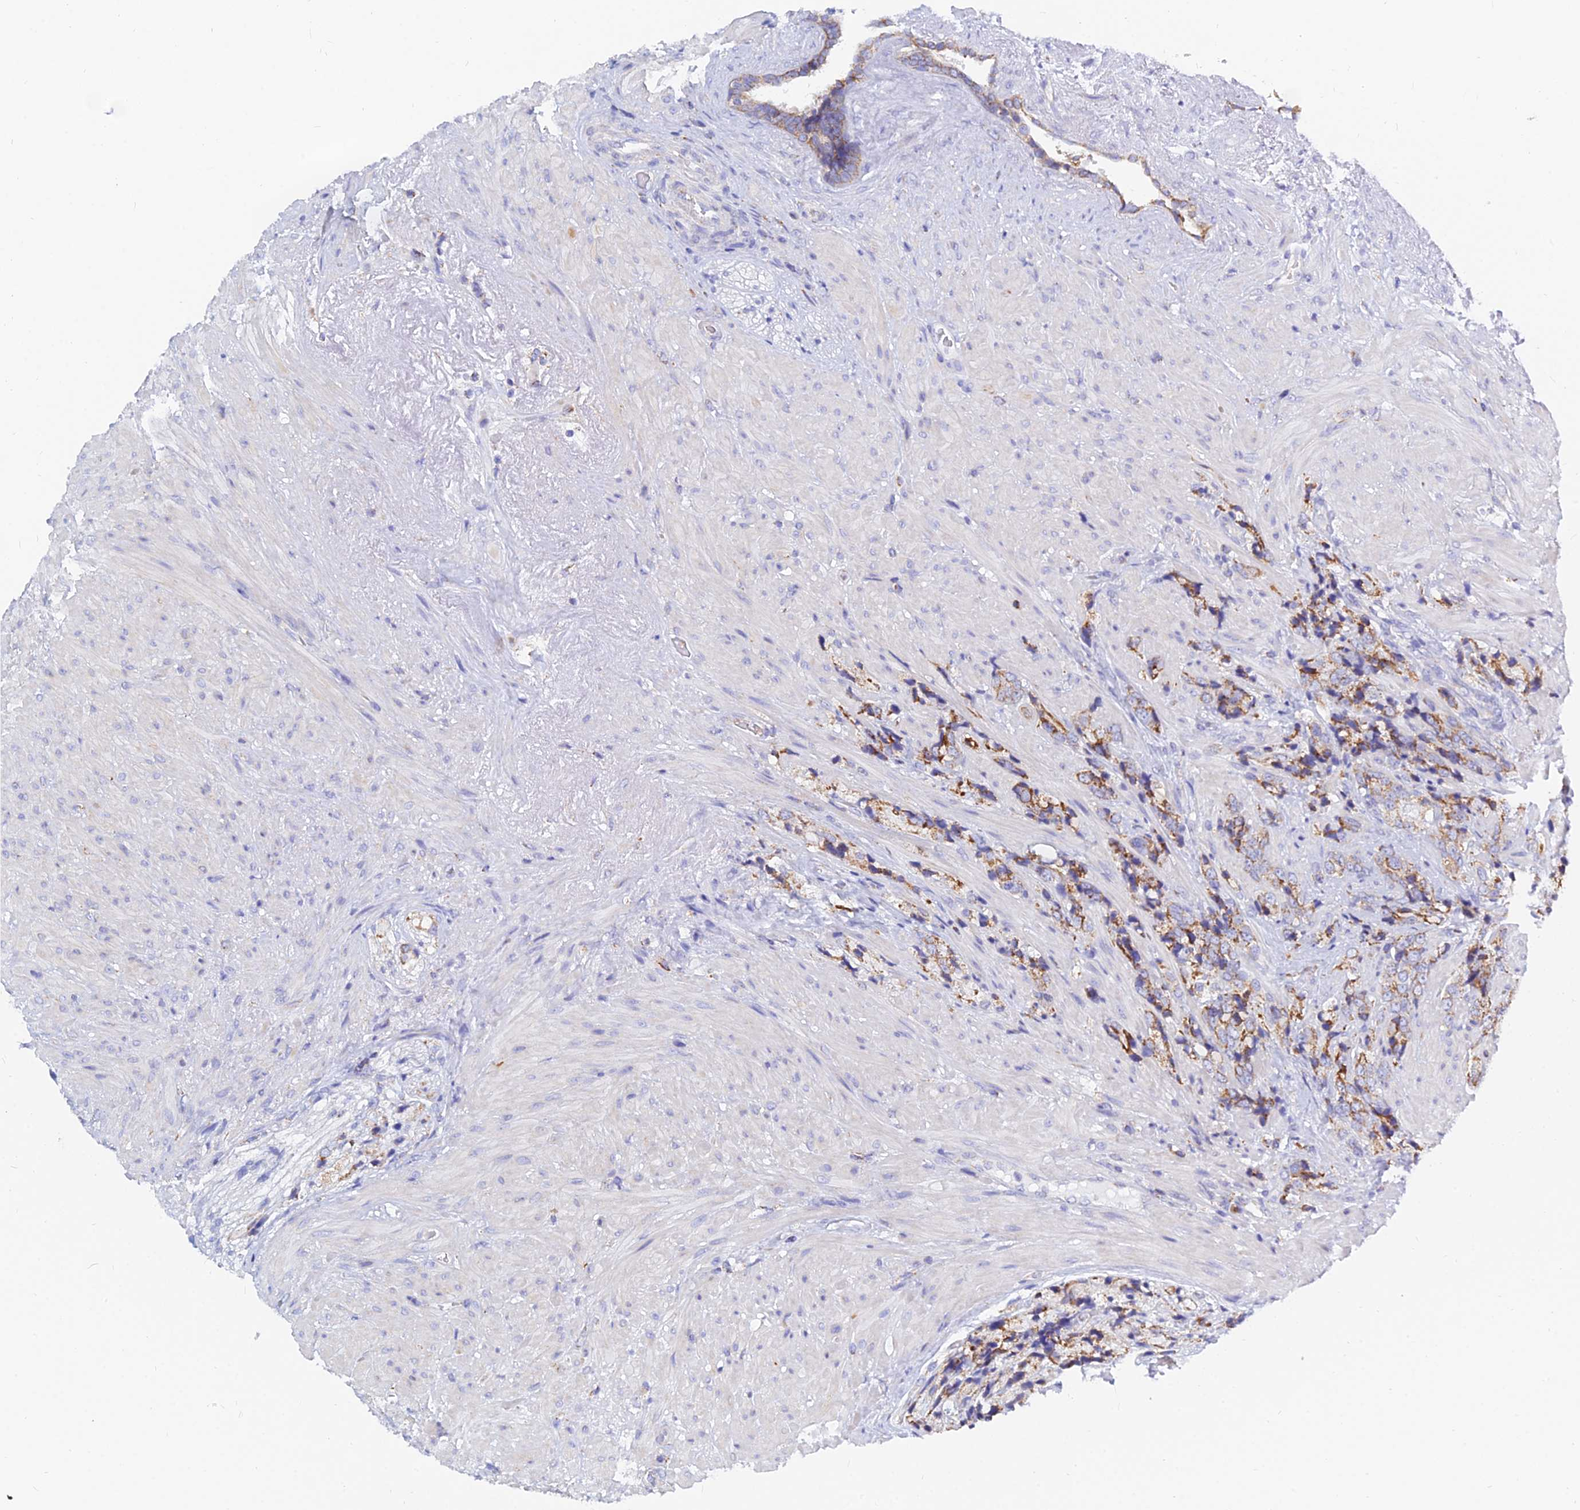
{"staining": {"intensity": "moderate", "quantity": ">75%", "location": "cytoplasmic/membranous"}, "tissue": "prostate cancer", "cell_type": "Tumor cells", "image_type": "cancer", "snomed": [{"axis": "morphology", "description": "Adenocarcinoma, High grade"}, {"axis": "topography", "description": "Prostate"}], "caption": "The histopathology image demonstrates immunohistochemical staining of prostate cancer (high-grade adenocarcinoma). There is moderate cytoplasmic/membranous expression is appreciated in about >75% of tumor cells.", "gene": "MGST1", "patient": {"sex": "male", "age": 74}}